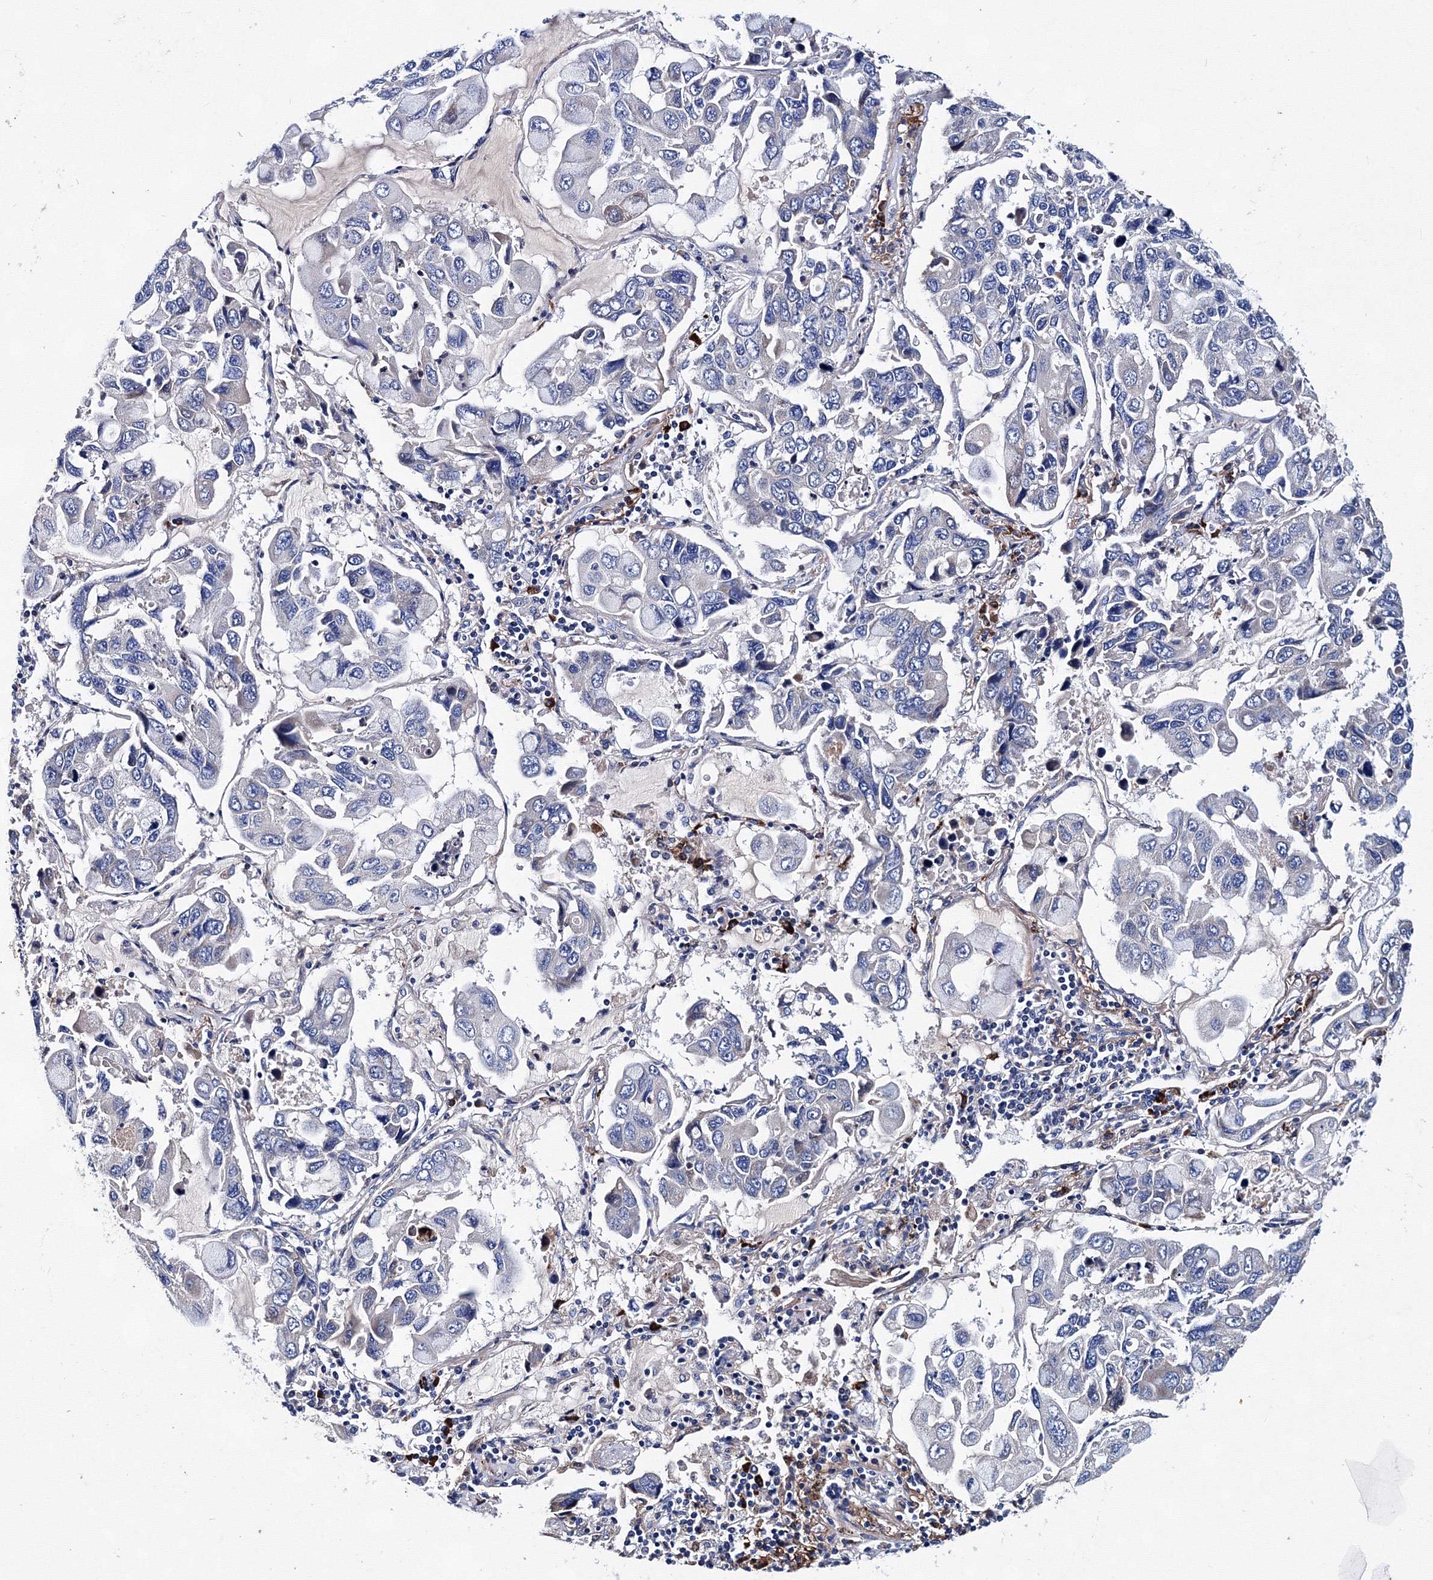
{"staining": {"intensity": "negative", "quantity": "none", "location": "none"}, "tissue": "lung cancer", "cell_type": "Tumor cells", "image_type": "cancer", "snomed": [{"axis": "morphology", "description": "Adenocarcinoma, NOS"}, {"axis": "topography", "description": "Lung"}], "caption": "Human lung cancer (adenocarcinoma) stained for a protein using IHC displays no expression in tumor cells.", "gene": "TRPM2", "patient": {"sex": "male", "age": 64}}